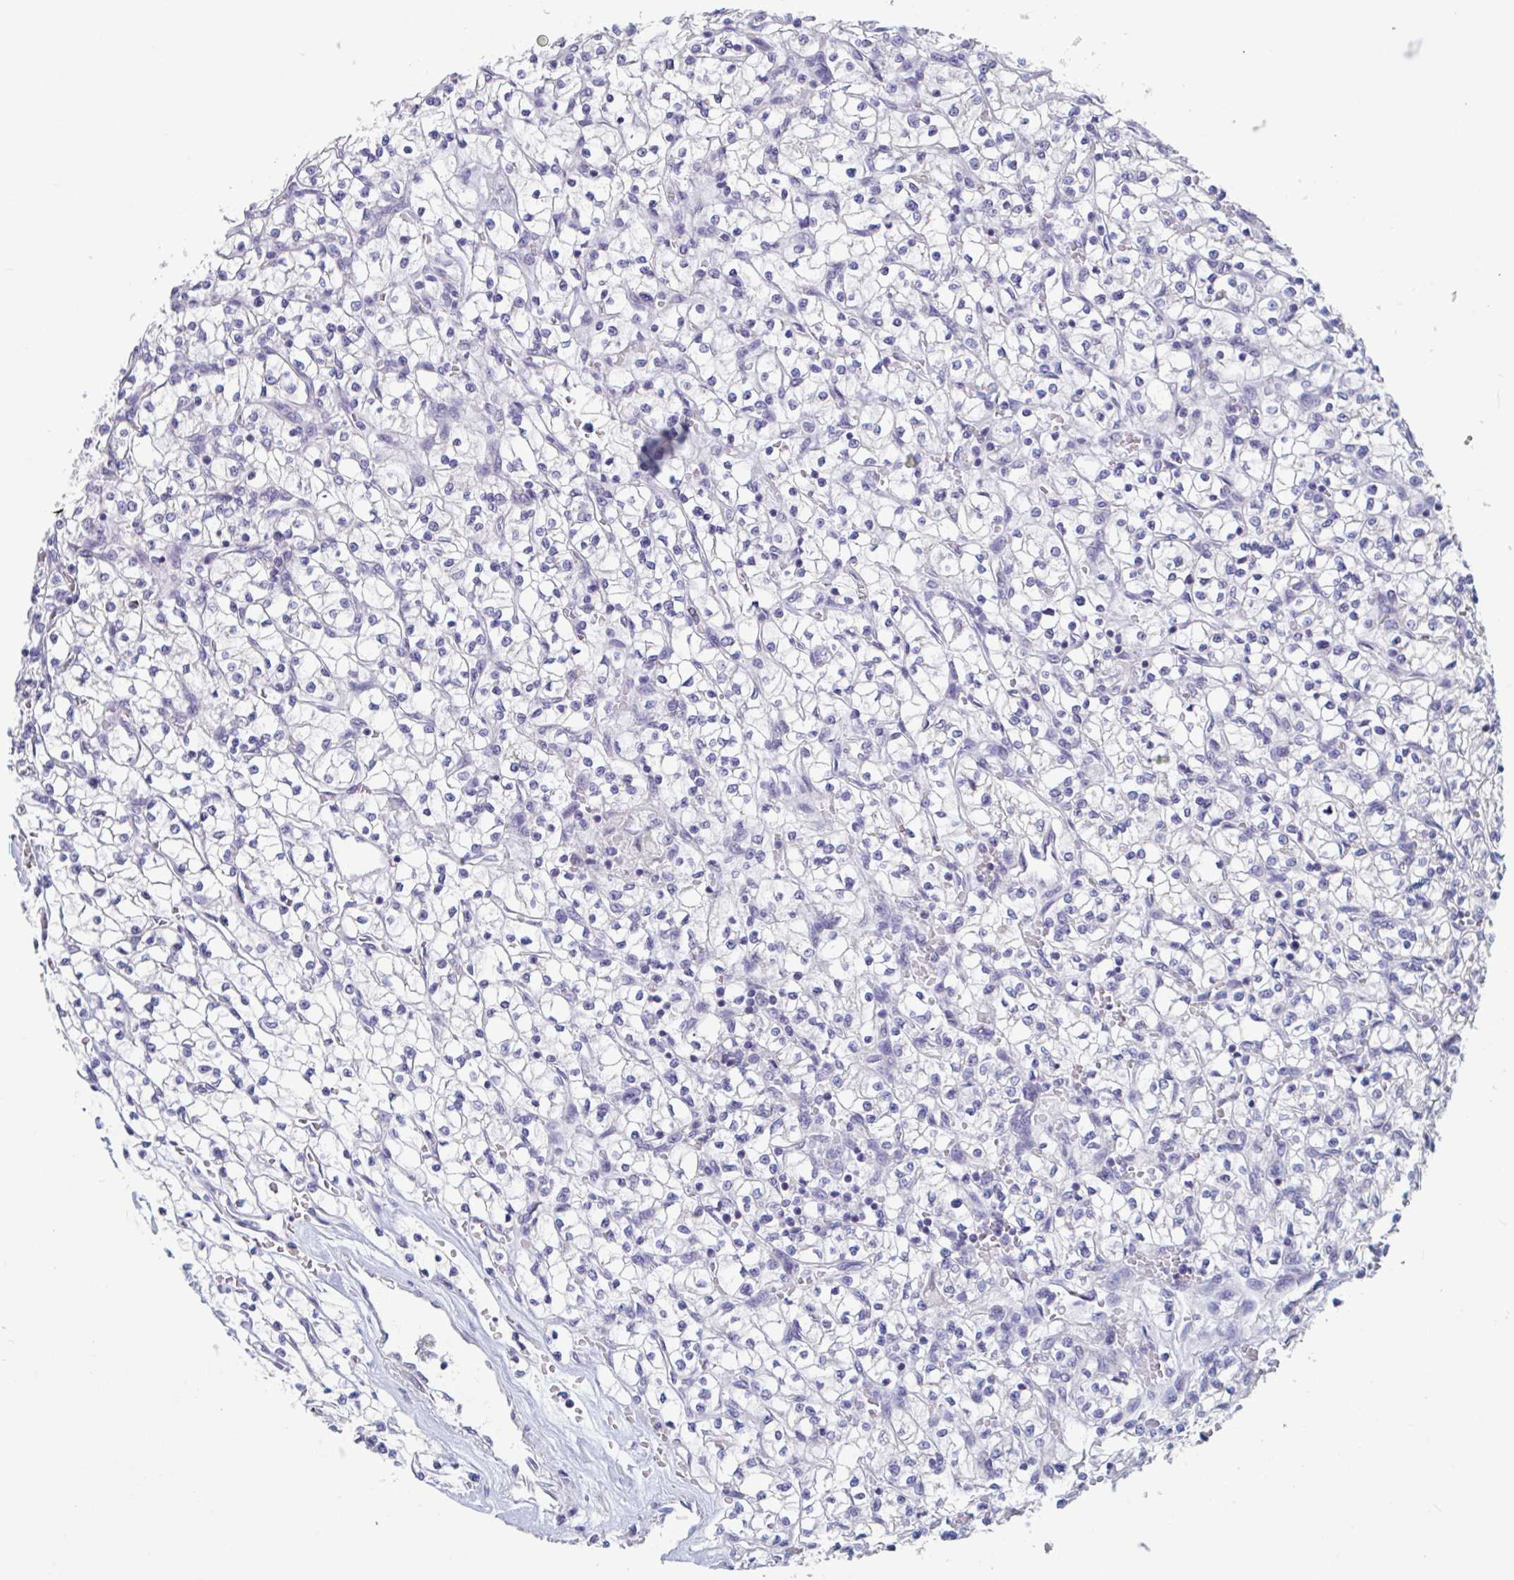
{"staining": {"intensity": "negative", "quantity": "none", "location": "none"}, "tissue": "renal cancer", "cell_type": "Tumor cells", "image_type": "cancer", "snomed": [{"axis": "morphology", "description": "Adenocarcinoma, NOS"}, {"axis": "topography", "description": "Kidney"}], "caption": "A photomicrograph of renal adenocarcinoma stained for a protein demonstrates no brown staining in tumor cells. (DAB (3,3'-diaminobenzidine) immunohistochemistry (IHC) visualized using brightfield microscopy, high magnification).", "gene": "UNKL", "patient": {"sex": "female", "age": 64}}